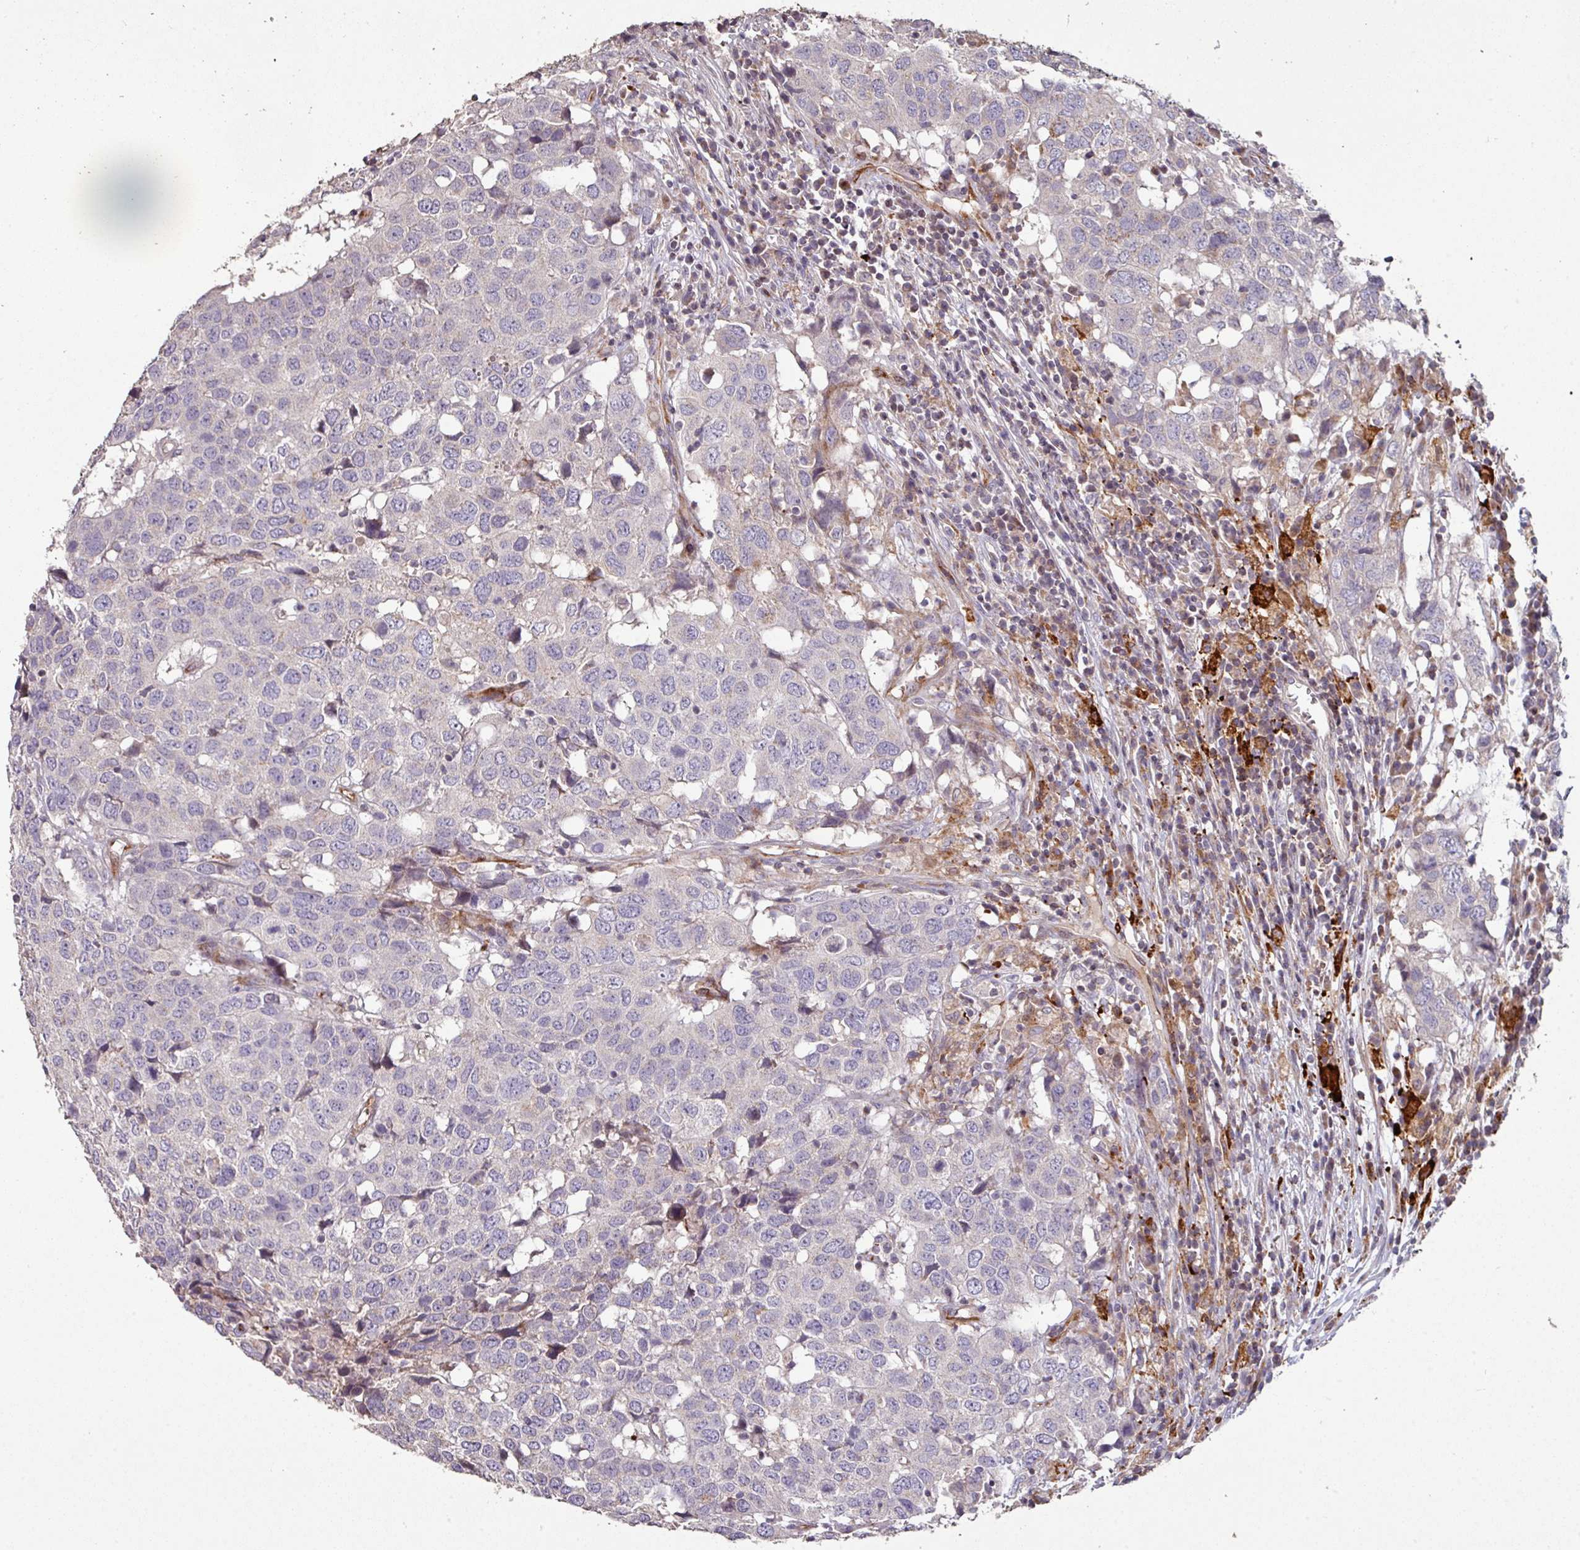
{"staining": {"intensity": "negative", "quantity": "none", "location": "none"}, "tissue": "head and neck cancer", "cell_type": "Tumor cells", "image_type": "cancer", "snomed": [{"axis": "morphology", "description": "Squamous cell carcinoma, NOS"}, {"axis": "topography", "description": "Head-Neck"}], "caption": "High magnification brightfield microscopy of head and neck cancer stained with DAB (3,3'-diaminobenzidine) (brown) and counterstained with hematoxylin (blue): tumor cells show no significant staining.", "gene": "RPL23A", "patient": {"sex": "male", "age": 66}}